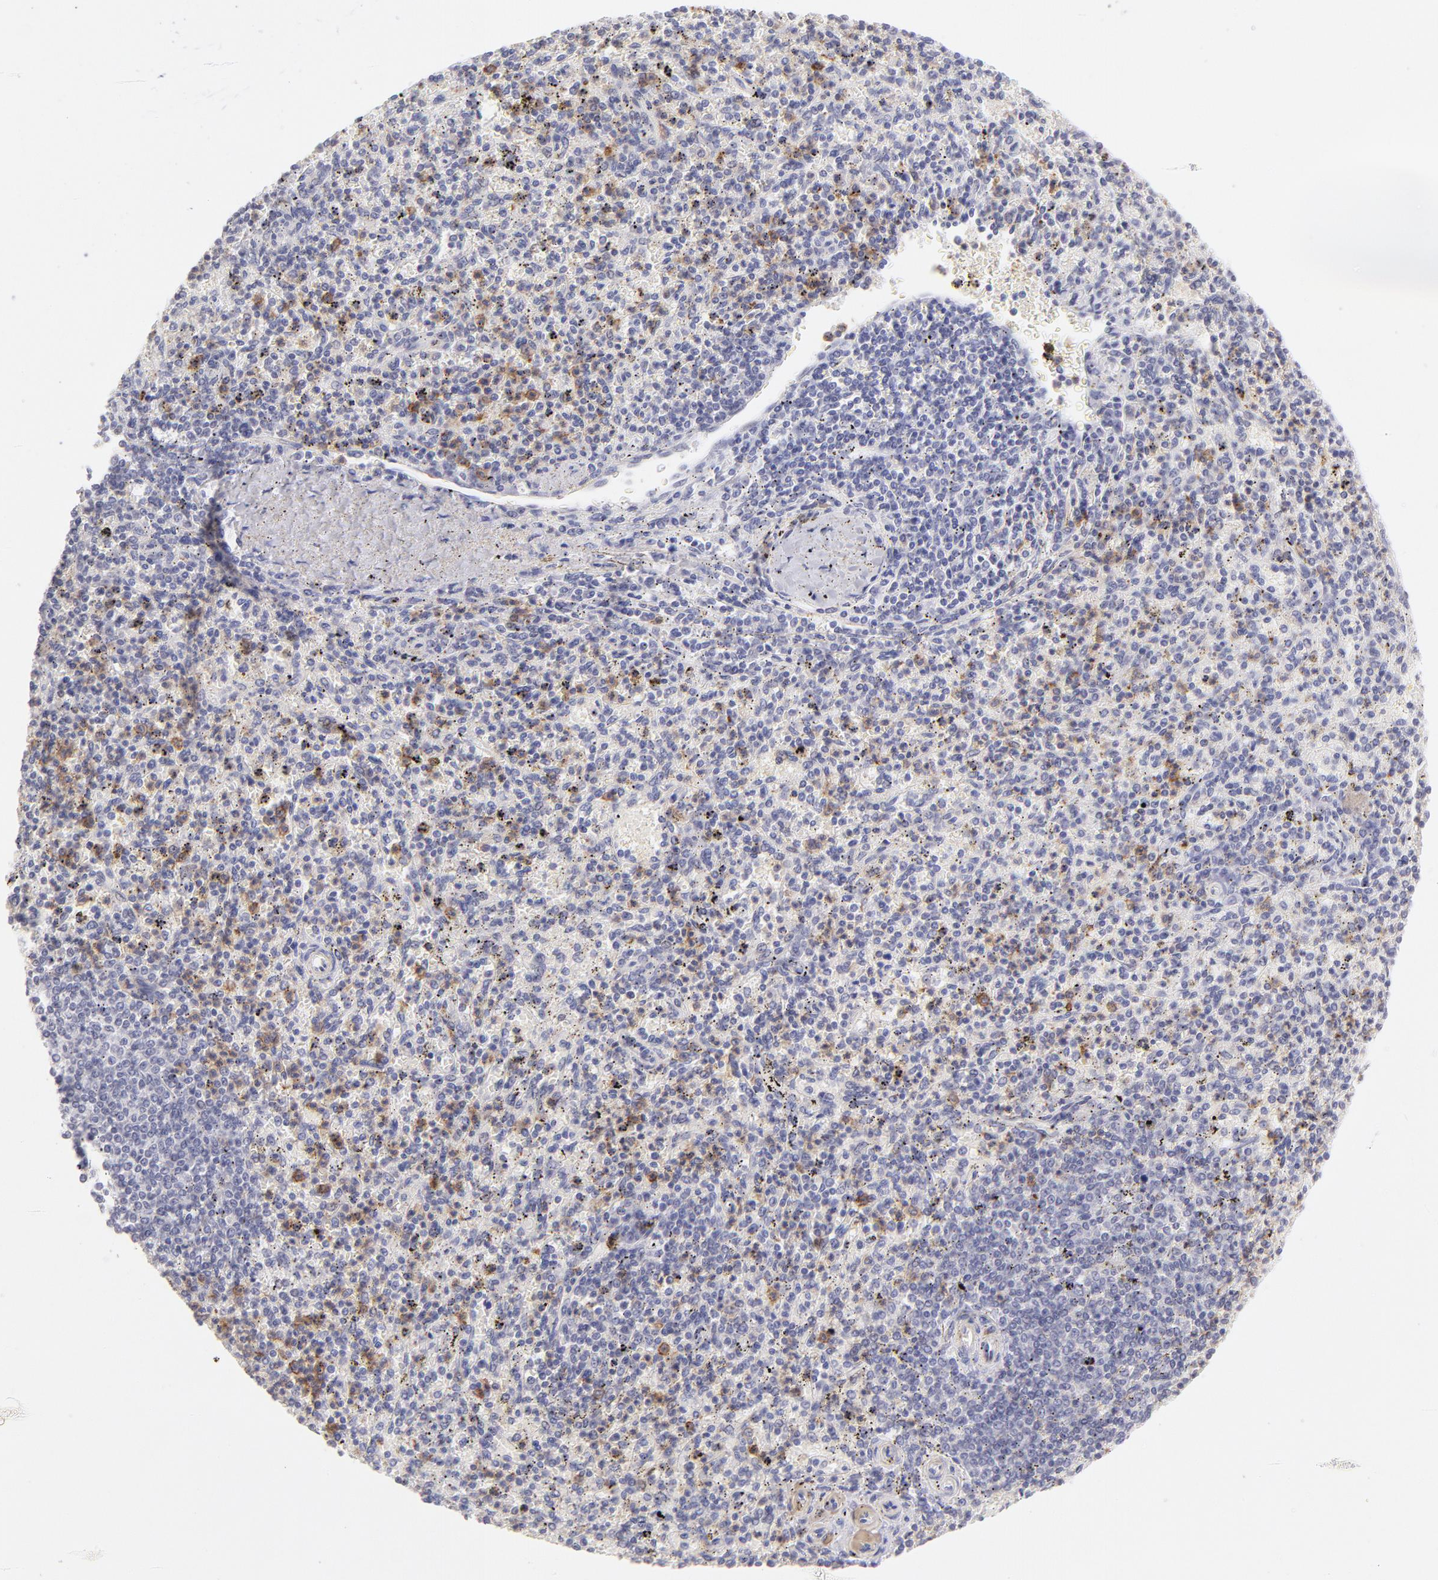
{"staining": {"intensity": "moderate", "quantity": "<25%", "location": "cytoplasmic/membranous"}, "tissue": "spleen", "cell_type": "Cells in red pulp", "image_type": "normal", "snomed": [{"axis": "morphology", "description": "Normal tissue, NOS"}, {"axis": "topography", "description": "Spleen"}], "caption": "IHC (DAB (3,3'-diaminobenzidine)) staining of unremarkable human spleen reveals moderate cytoplasmic/membranous protein positivity in approximately <25% of cells in red pulp.", "gene": "LTB4R", "patient": {"sex": "male", "age": 72}}